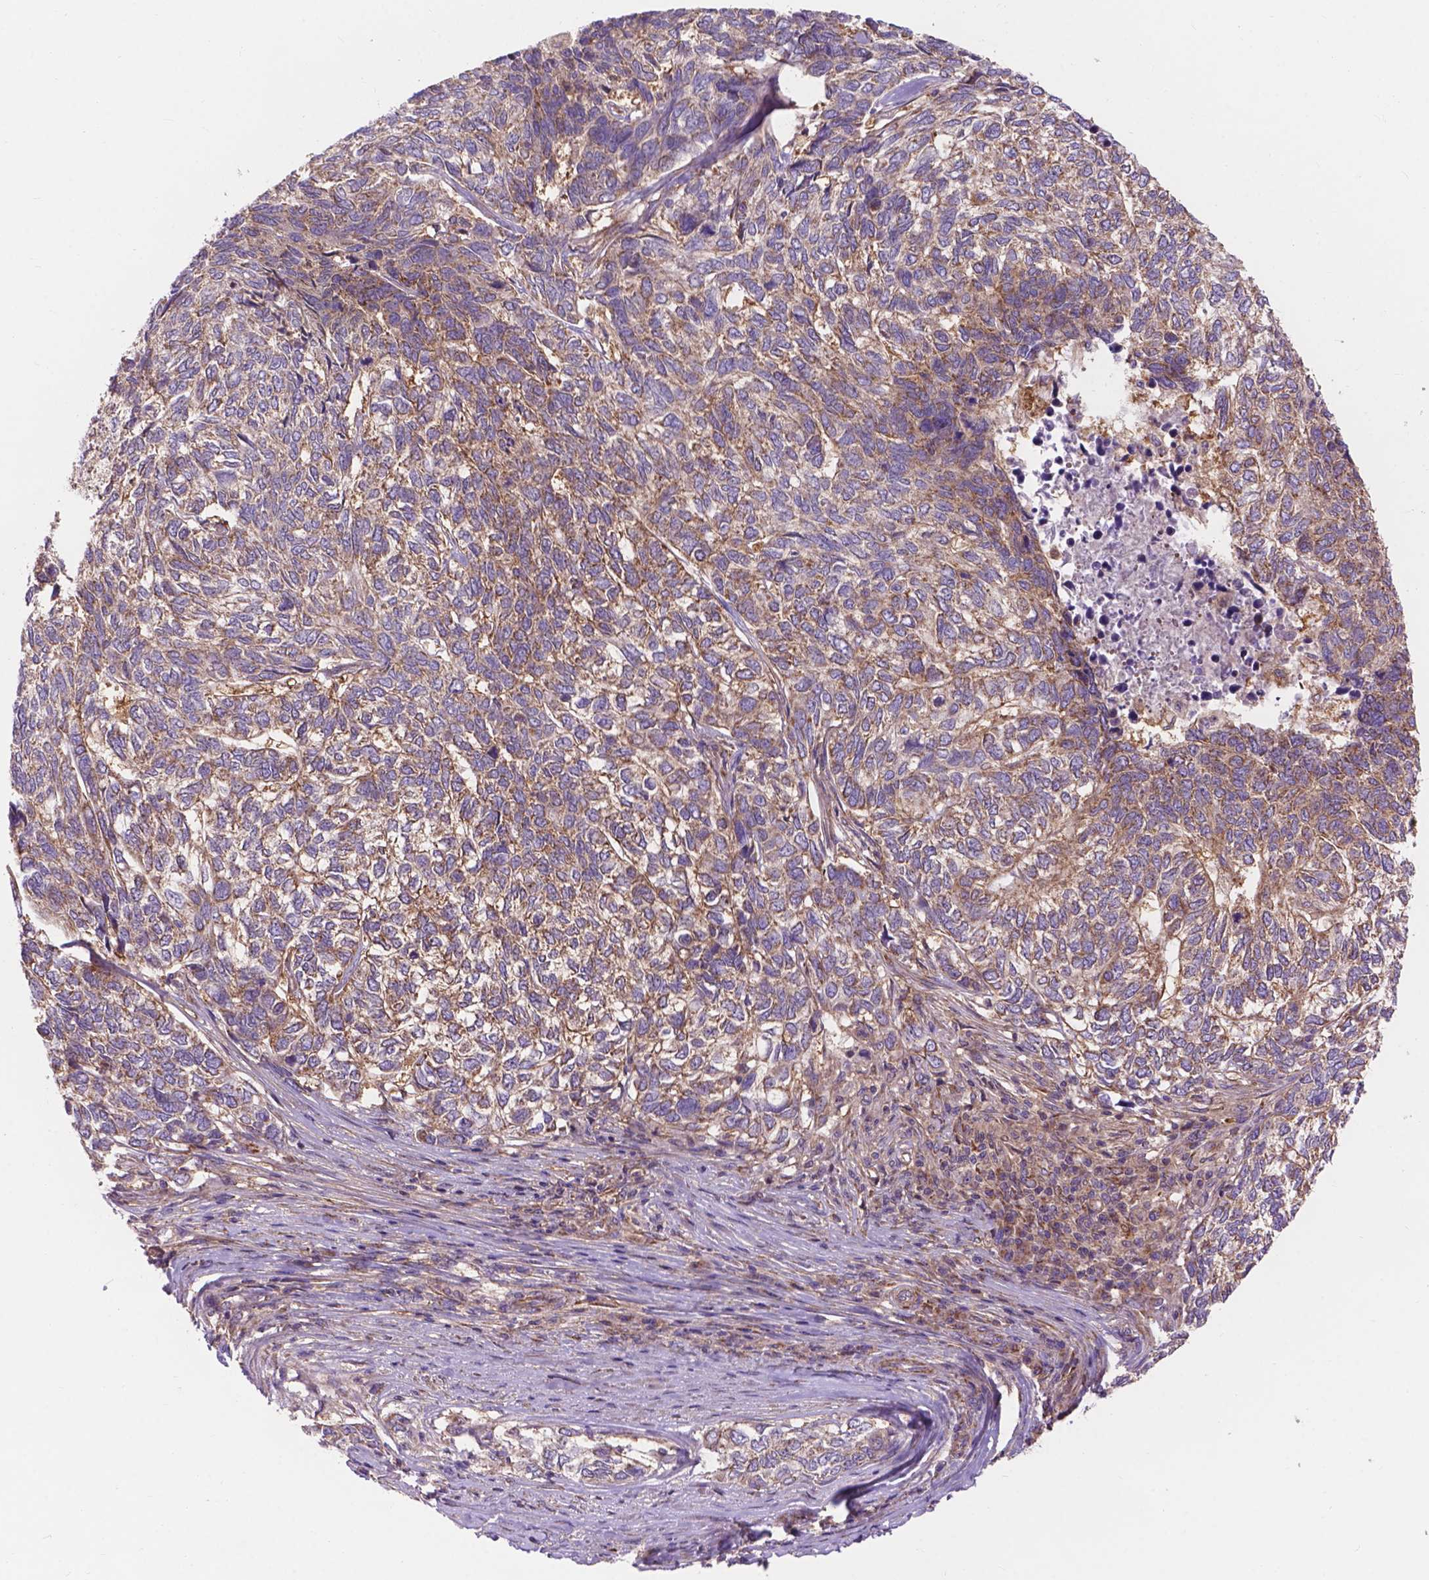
{"staining": {"intensity": "weak", "quantity": "25%-75%", "location": "cytoplasmic/membranous"}, "tissue": "skin cancer", "cell_type": "Tumor cells", "image_type": "cancer", "snomed": [{"axis": "morphology", "description": "Basal cell carcinoma"}, {"axis": "topography", "description": "Skin"}], "caption": "Immunohistochemical staining of human skin basal cell carcinoma exhibits weak cytoplasmic/membranous protein staining in about 25%-75% of tumor cells.", "gene": "AK3", "patient": {"sex": "female", "age": 65}}